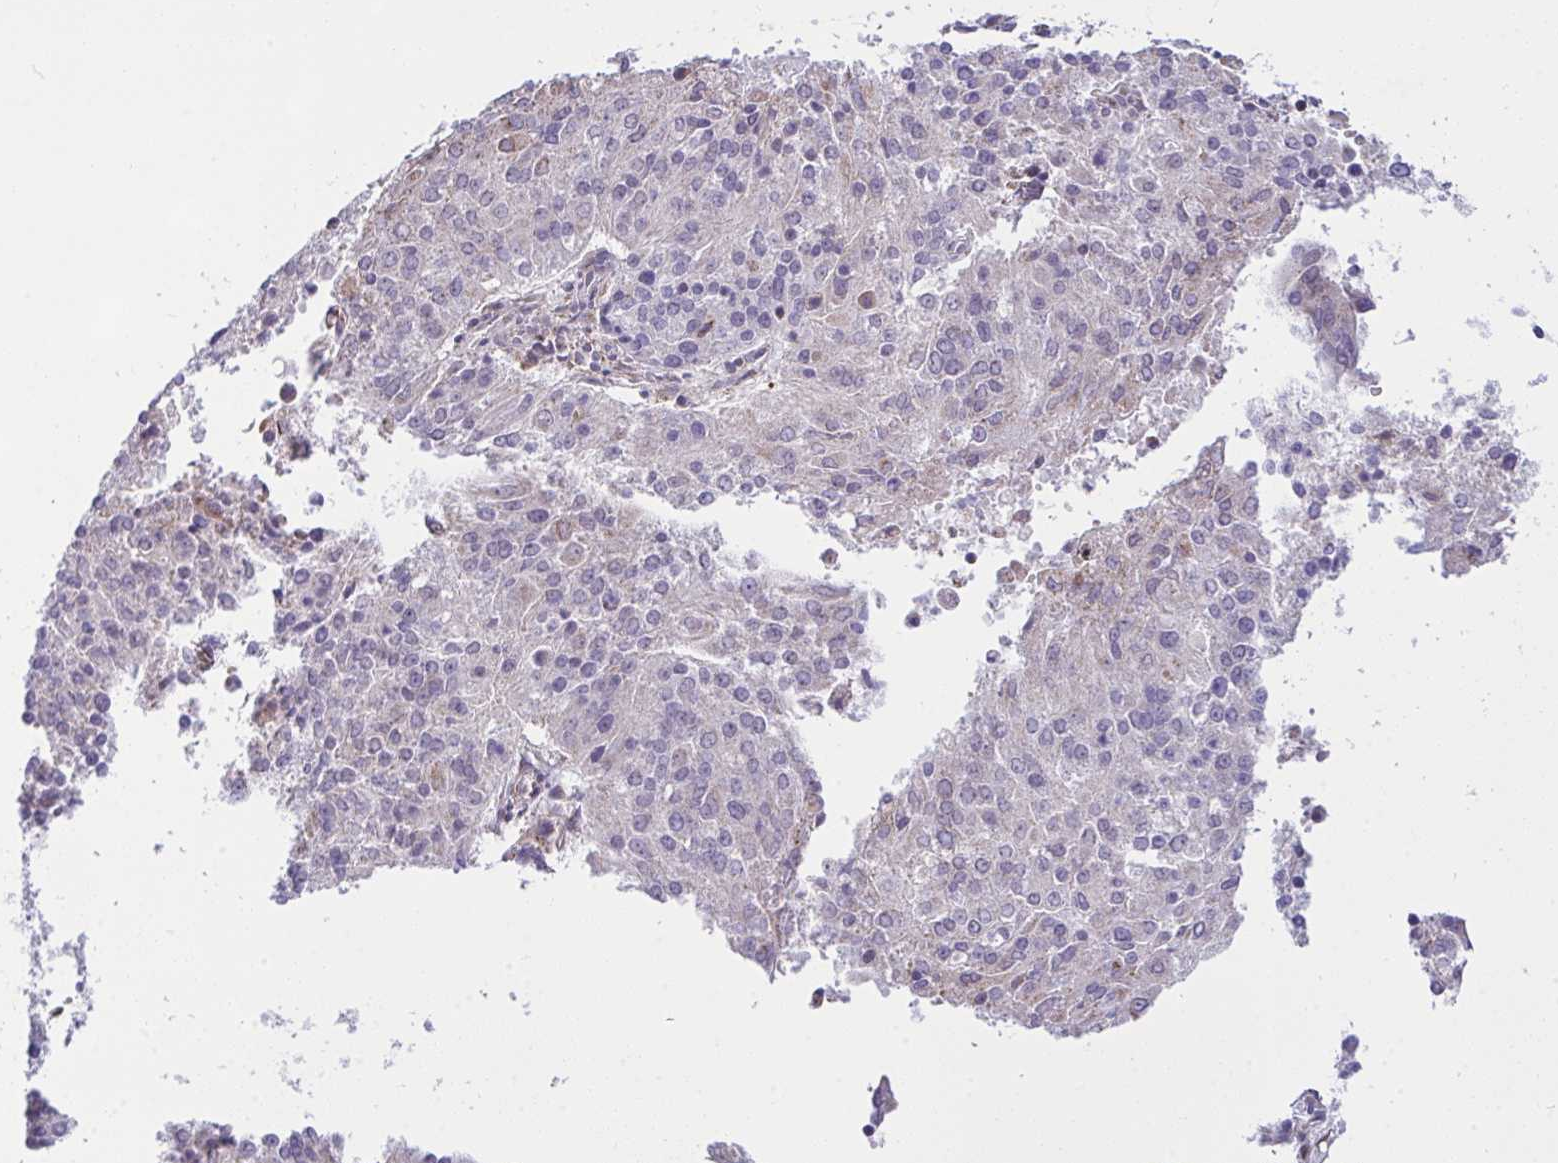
{"staining": {"intensity": "negative", "quantity": "none", "location": "none"}, "tissue": "endometrial cancer", "cell_type": "Tumor cells", "image_type": "cancer", "snomed": [{"axis": "morphology", "description": "Adenocarcinoma, NOS"}, {"axis": "topography", "description": "Endometrium"}], "caption": "Immunohistochemistry micrograph of neoplastic tissue: human endometrial adenocarcinoma stained with DAB demonstrates no significant protein expression in tumor cells. (DAB immunohistochemistry with hematoxylin counter stain).", "gene": "CEP63", "patient": {"sex": "female", "age": 82}}